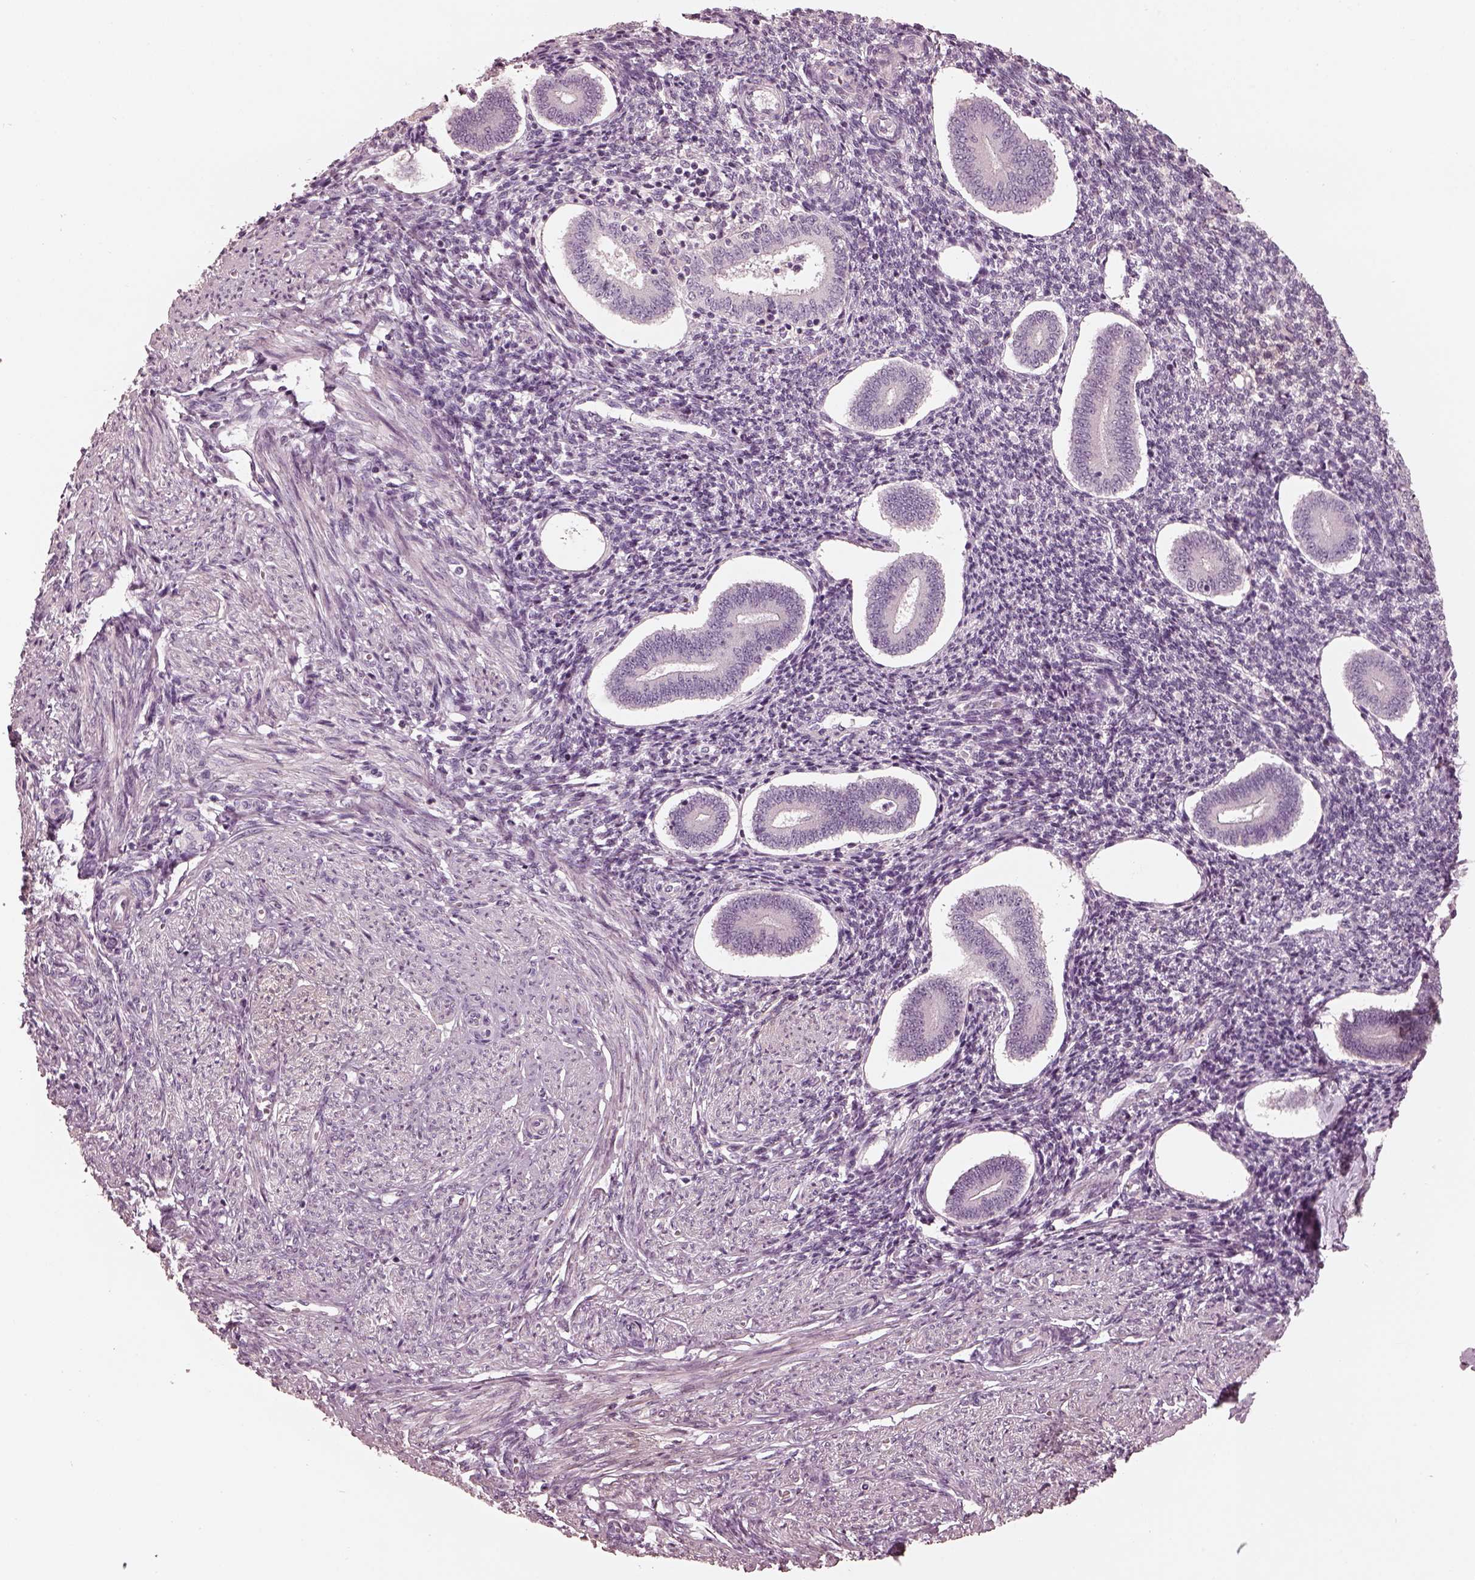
{"staining": {"intensity": "negative", "quantity": "none", "location": "none"}, "tissue": "endometrium", "cell_type": "Cells in endometrial stroma", "image_type": "normal", "snomed": [{"axis": "morphology", "description": "Normal tissue, NOS"}, {"axis": "topography", "description": "Endometrium"}], "caption": "Immunohistochemistry (IHC) image of benign endometrium: endometrium stained with DAB (3,3'-diaminobenzidine) exhibits no significant protein positivity in cells in endometrial stroma. Nuclei are stained in blue.", "gene": "OPTC", "patient": {"sex": "female", "age": 40}}